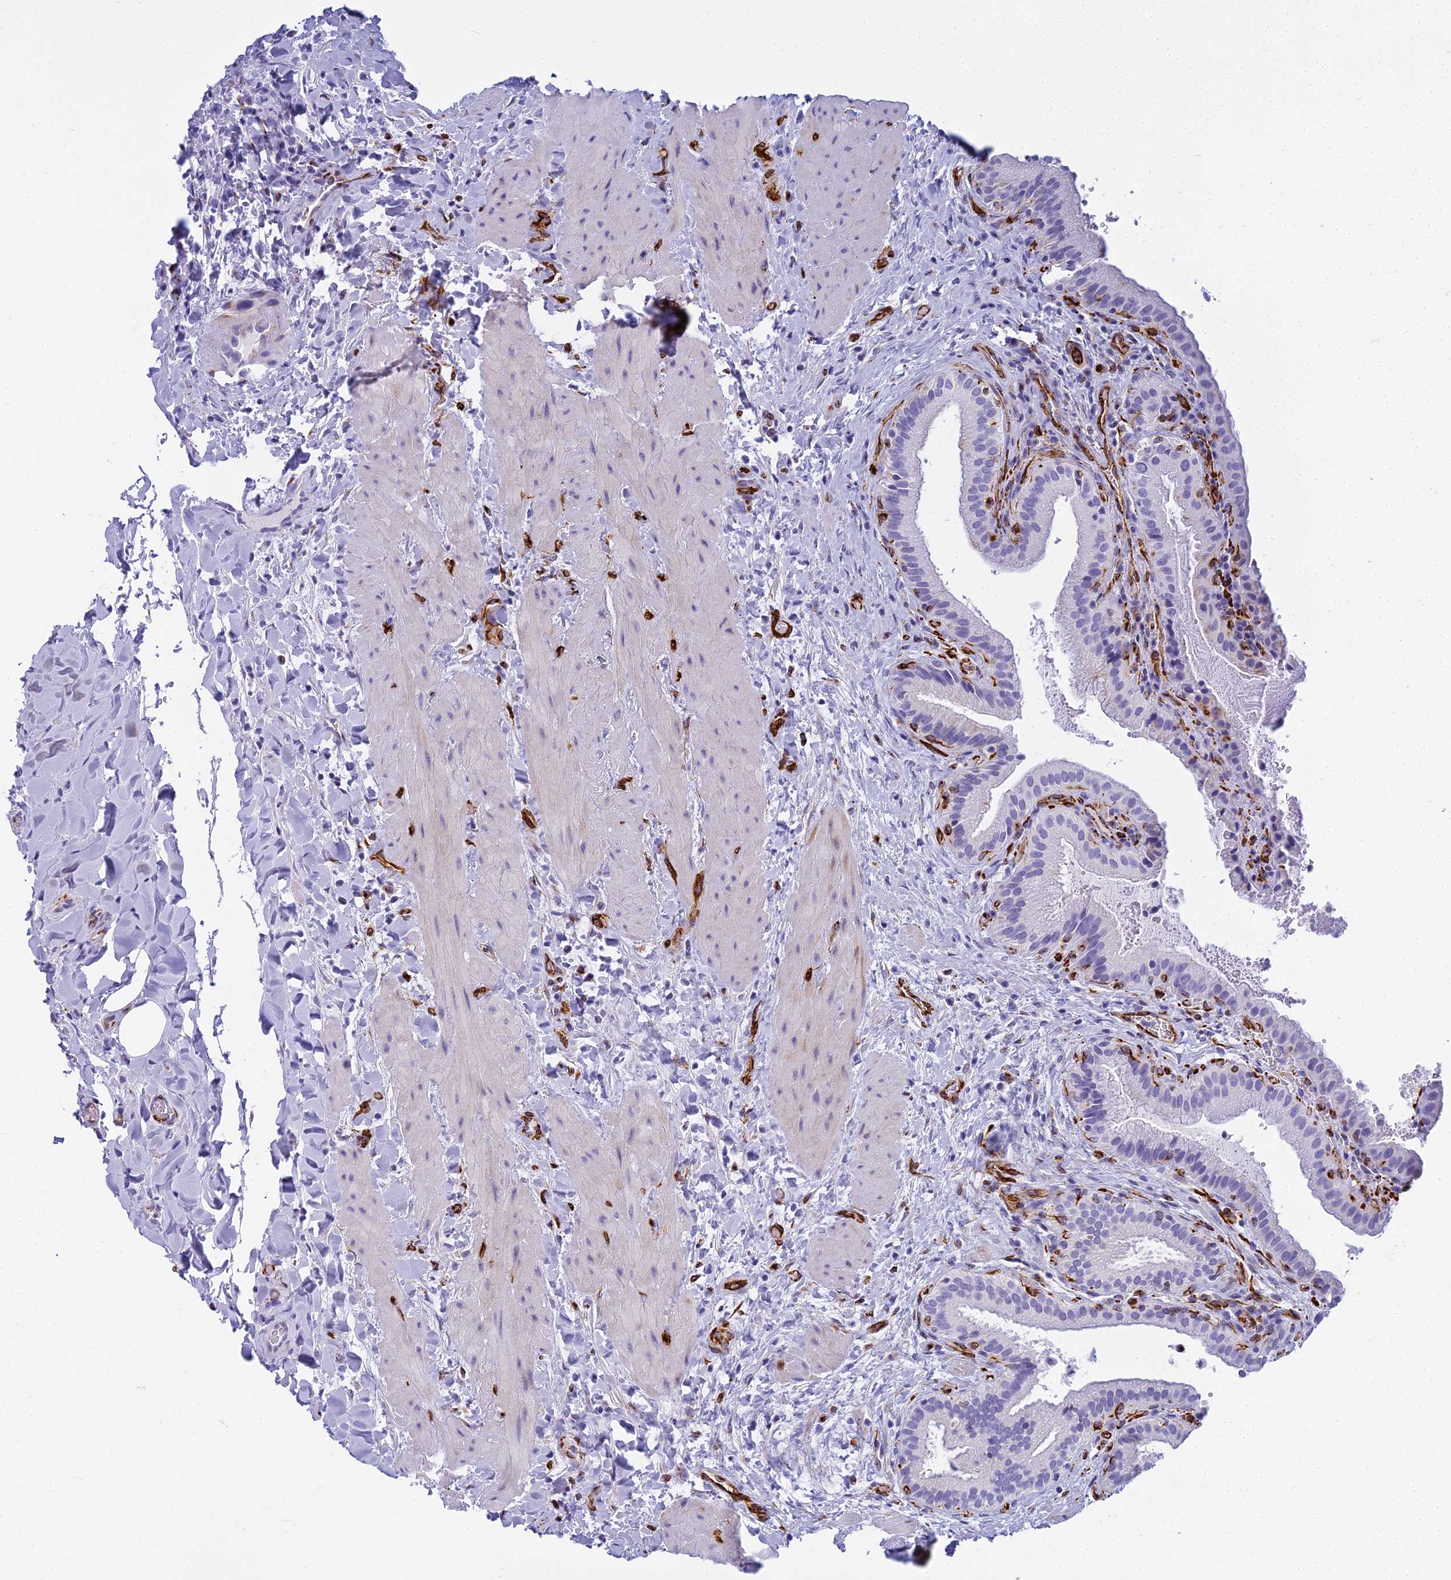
{"staining": {"intensity": "negative", "quantity": "none", "location": "none"}, "tissue": "gallbladder", "cell_type": "Glandular cells", "image_type": "normal", "snomed": [{"axis": "morphology", "description": "Normal tissue, NOS"}, {"axis": "topography", "description": "Gallbladder"}], "caption": "Gallbladder stained for a protein using immunohistochemistry shows no positivity glandular cells.", "gene": "ENSG00000265118", "patient": {"sex": "male", "age": 24}}